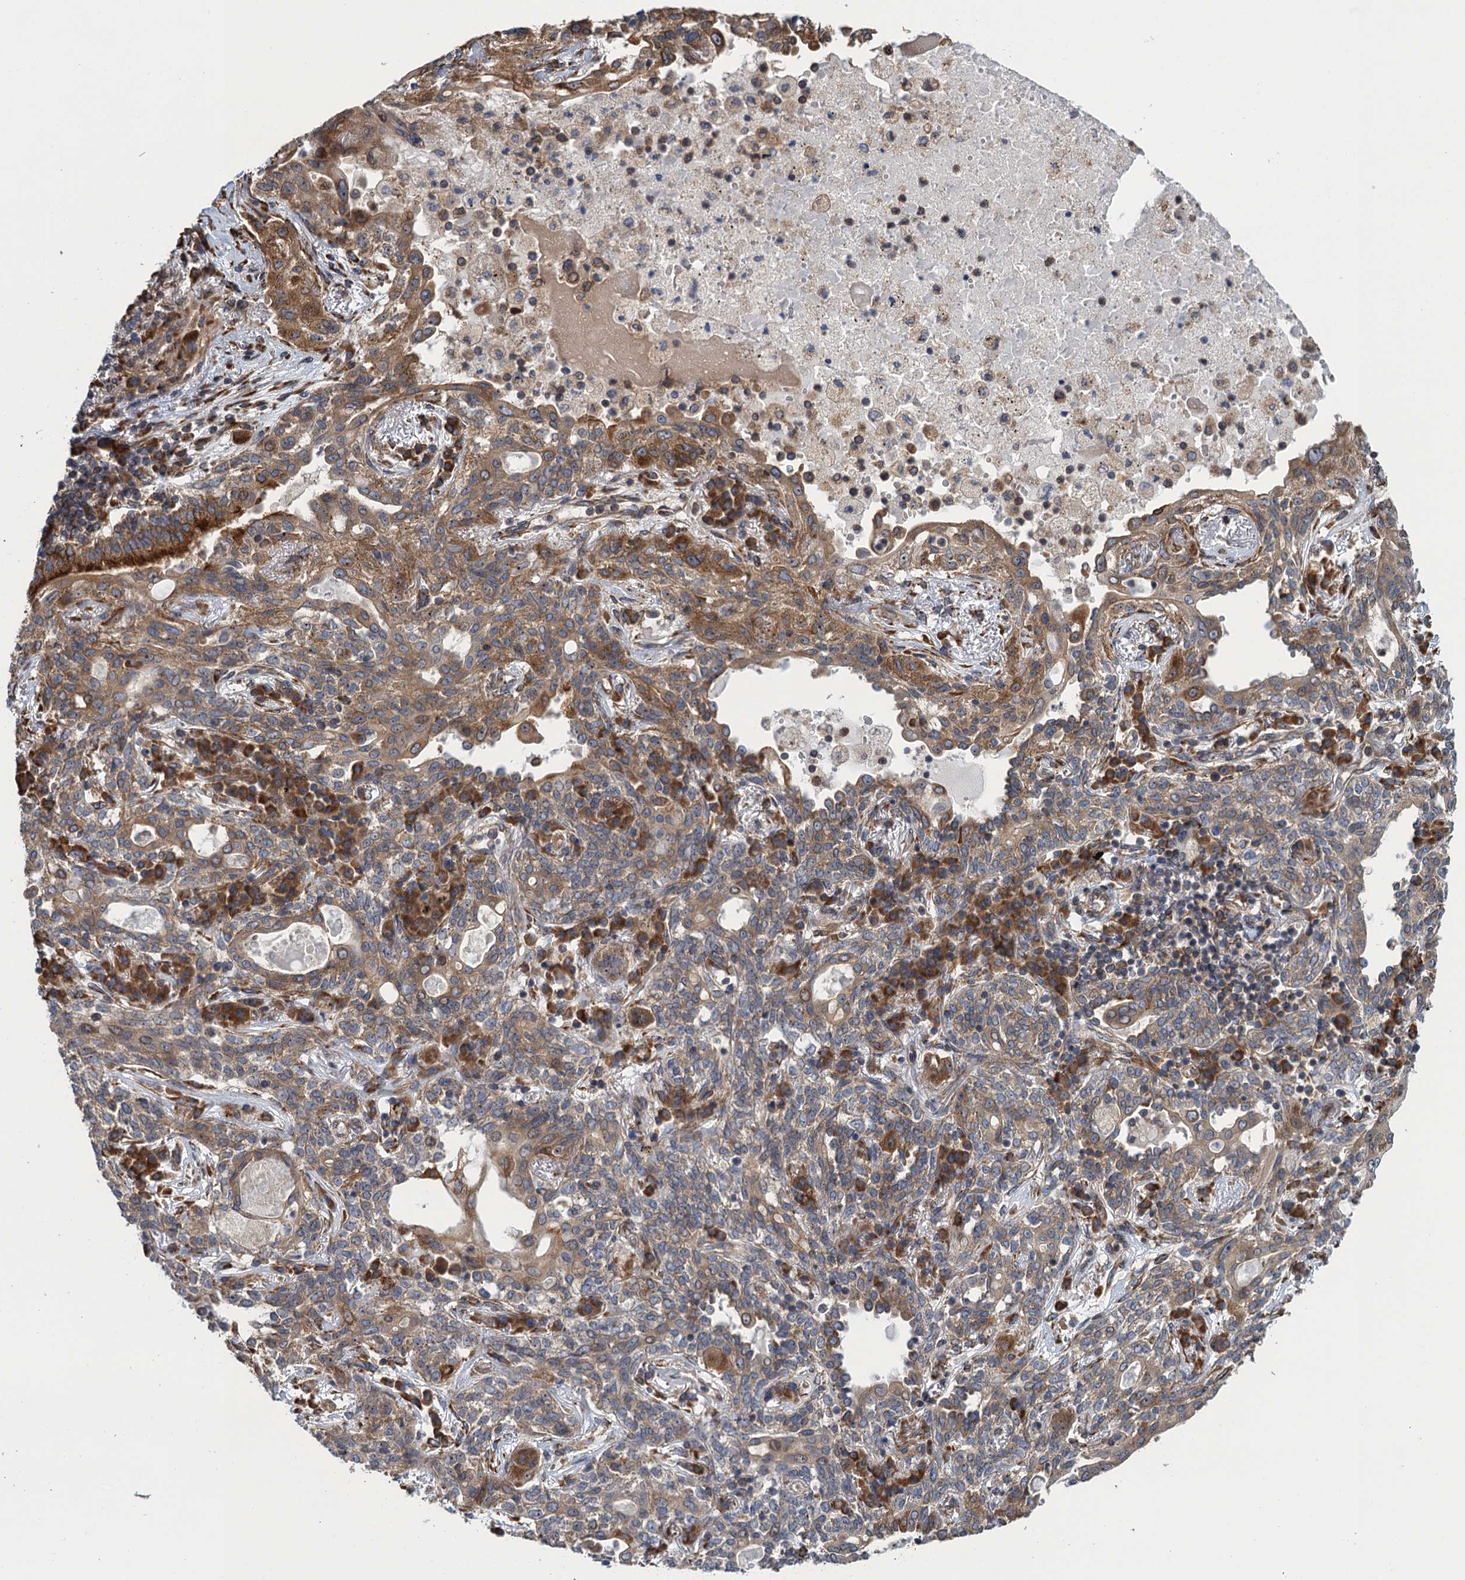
{"staining": {"intensity": "moderate", "quantity": "25%-75%", "location": "cytoplasmic/membranous"}, "tissue": "lung cancer", "cell_type": "Tumor cells", "image_type": "cancer", "snomed": [{"axis": "morphology", "description": "Squamous cell carcinoma, NOS"}, {"axis": "topography", "description": "Lung"}], "caption": "IHC micrograph of neoplastic tissue: human squamous cell carcinoma (lung) stained using IHC shows medium levels of moderate protein expression localized specifically in the cytoplasmic/membranous of tumor cells, appearing as a cytoplasmic/membranous brown color.", "gene": "MDM1", "patient": {"sex": "female", "age": 70}}